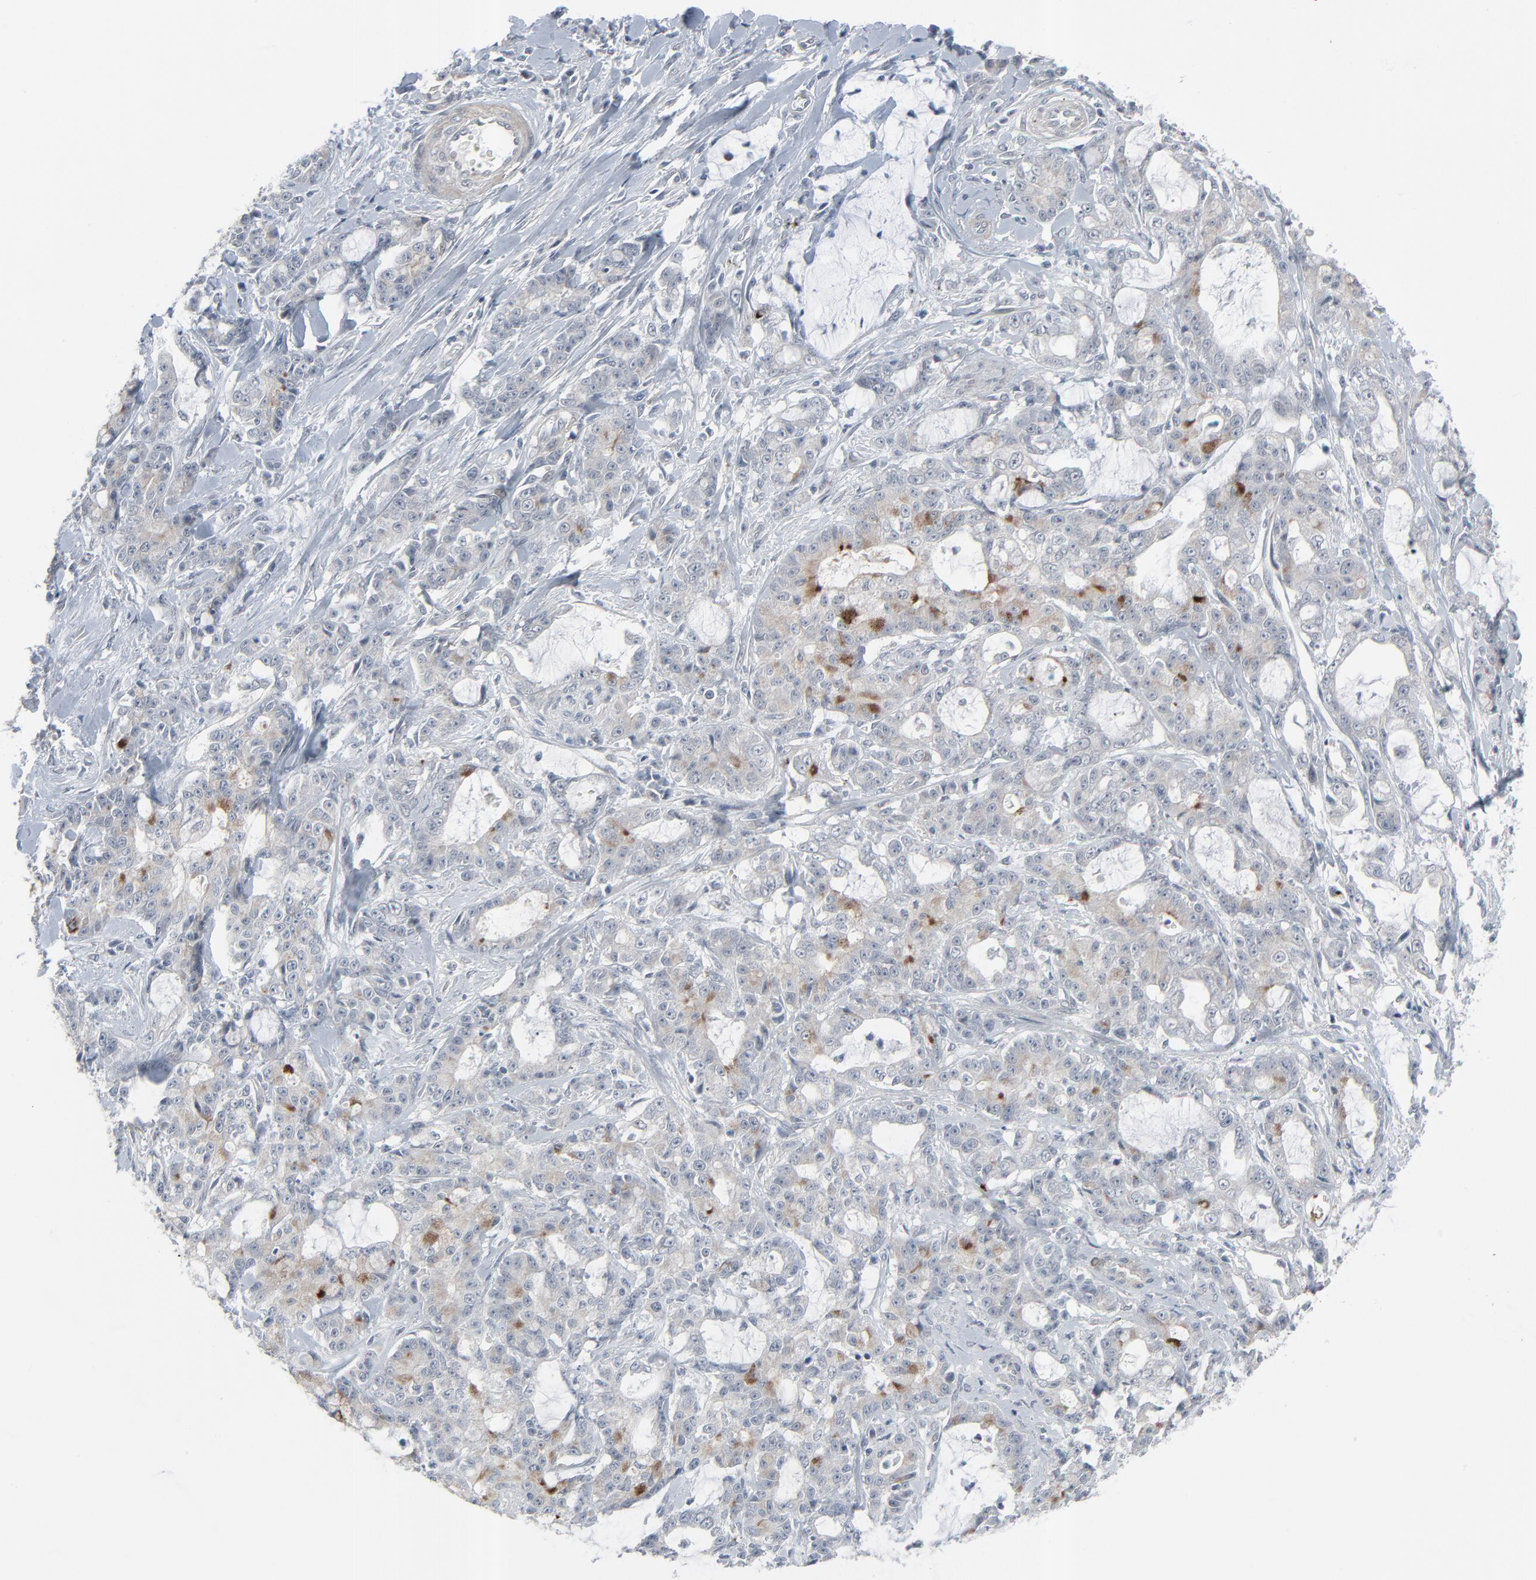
{"staining": {"intensity": "strong", "quantity": "<25%", "location": "cytoplasmic/membranous"}, "tissue": "pancreatic cancer", "cell_type": "Tumor cells", "image_type": "cancer", "snomed": [{"axis": "morphology", "description": "Adenocarcinoma, NOS"}, {"axis": "topography", "description": "Pancreas"}], "caption": "IHC (DAB) staining of human adenocarcinoma (pancreatic) demonstrates strong cytoplasmic/membranous protein staining in about <25% of tumor cells.", "gene": "NEUROD1", "patient": {"sex": "female", "age": 73}}